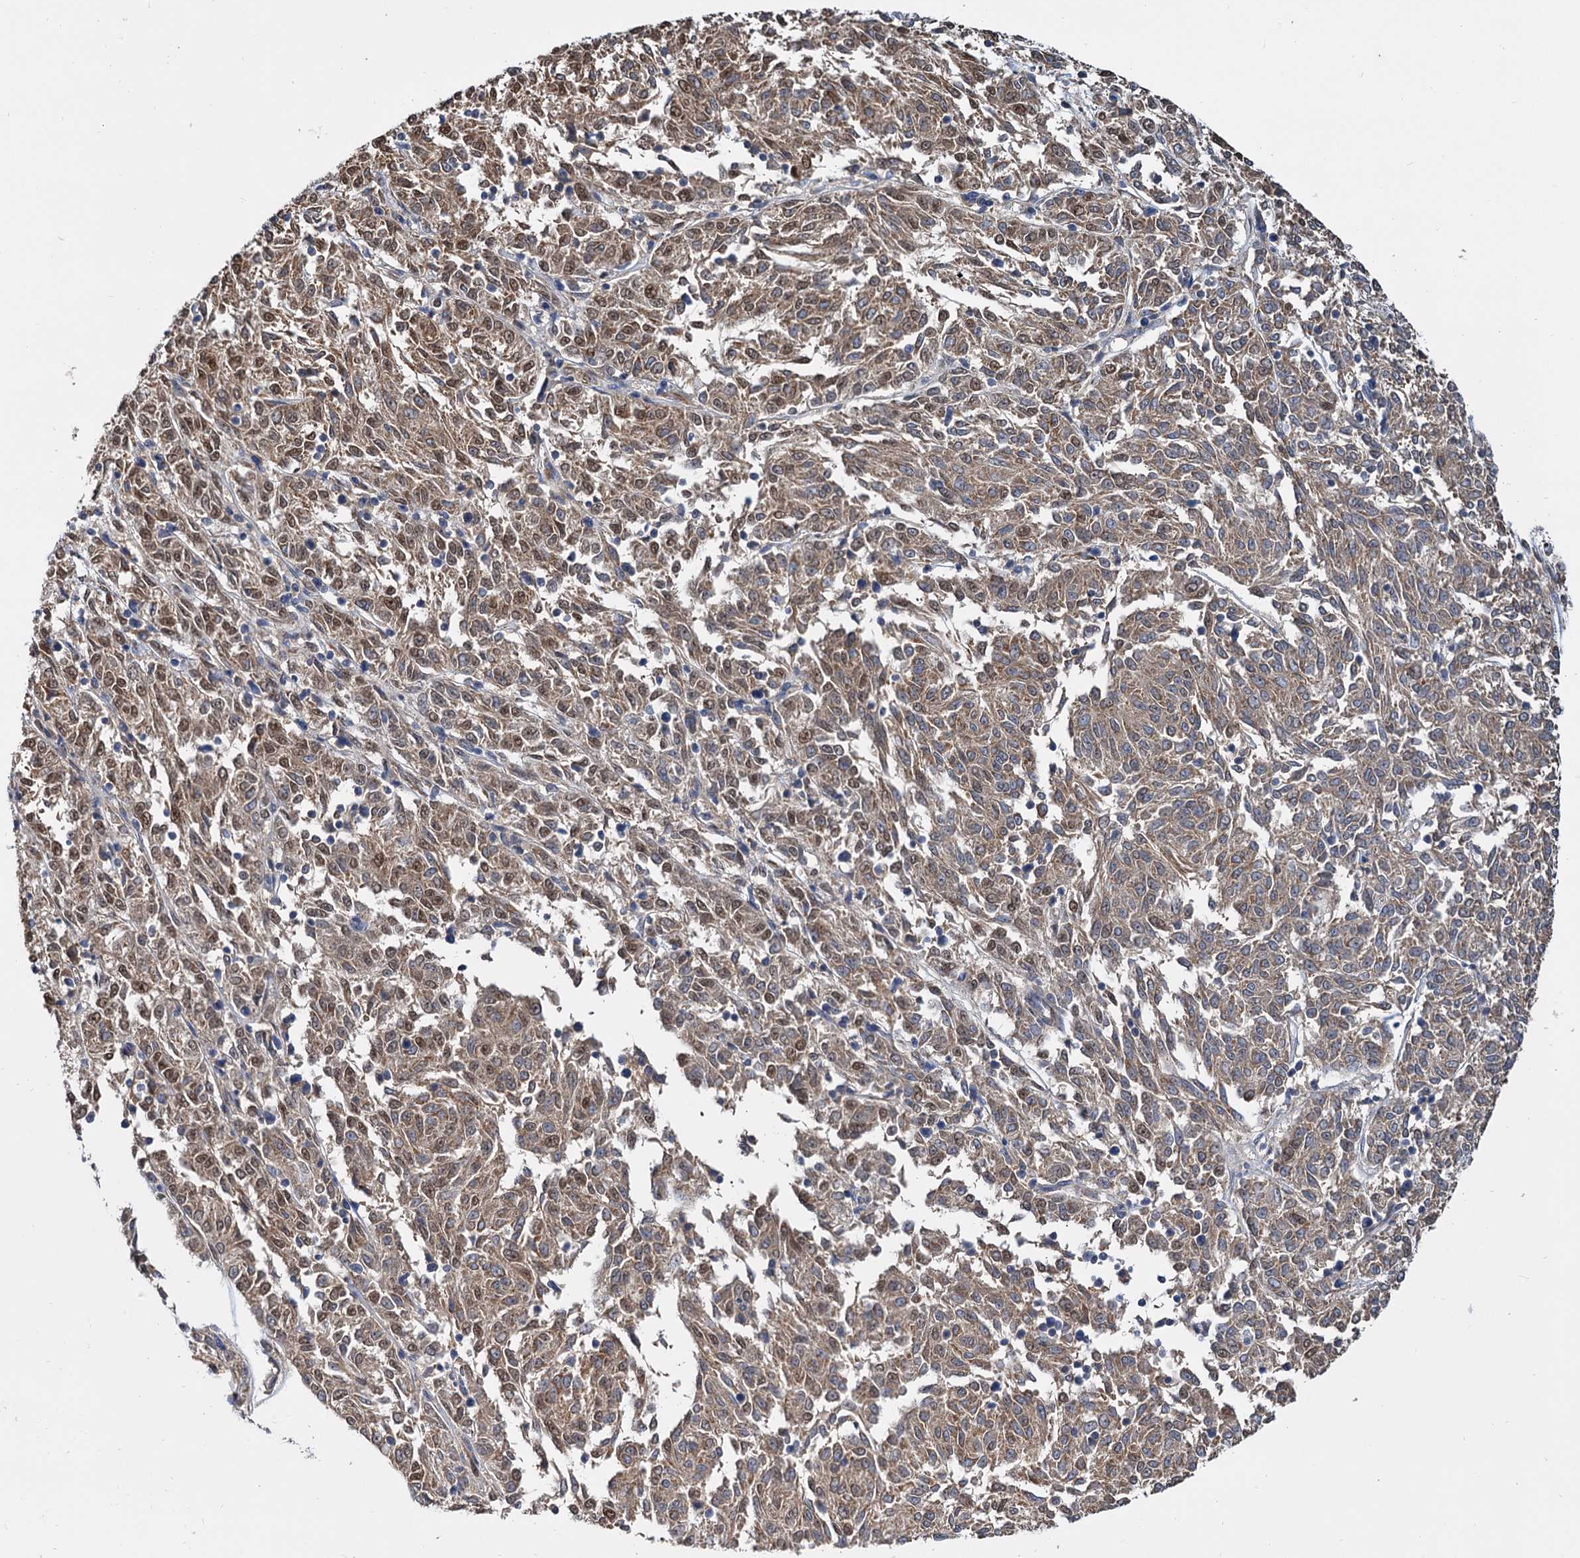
{"staining": {"intensity": "weak", "quantity": ">75%", "location": "cytoplasmic/membranous,nuclear"}, "tissue": "melanoma", "cell_type": "Tumor cells", "image_type": "cancer", "snomed": [{"axis": "morphology", "description": "Malignant melanoma, NOS"}, {"axis": "topography", "description": "Skin"}], "caption": "There is low levels of weak cytoplasmic/membranous and nuclear staining in tumor cells of malignant melanoma, as demonstrated by immunohistochemical staining (brown color).", "gene": "ALKBH7", "patient": {"sex": "female", "age": 72}}